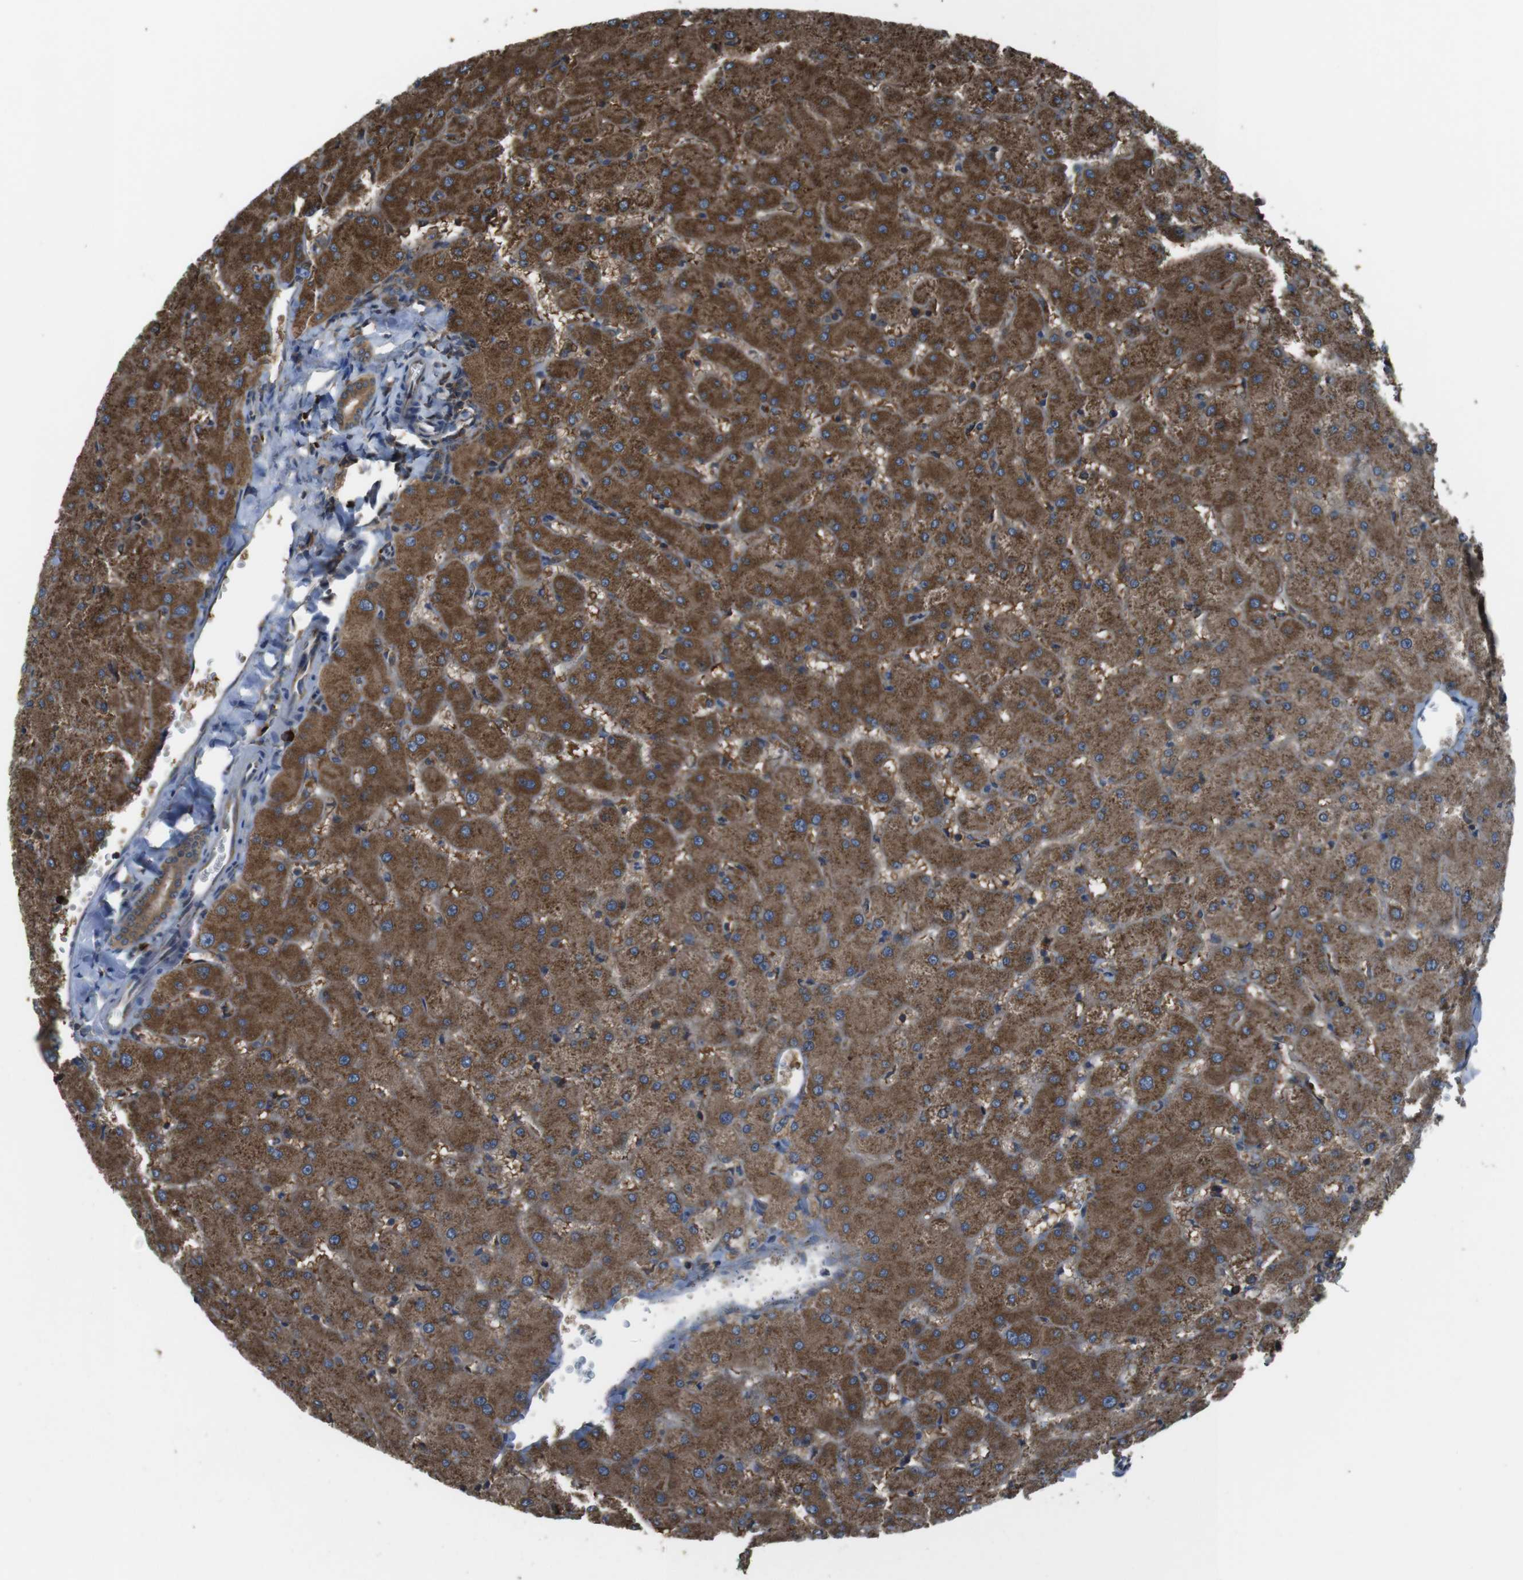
{"staining": {"intensity": "moderate", "quantity": ">75%", "location": "cytoplasmic/membranous"}, "tissue": "liver", "cell_type": "Cholangiocytes", "image_type": "normal", "snomed": [{"axis": "morphology", "description": "Normal tissue, NOS"}, {"axis": "topography", "description": "Liver"}], "caption": "Moderate cytoplasmic/membranous protein positivity is identified in about >75% of cholangiocytes in liver. (DAB = brown stain, brightfield microscopy at high magnification).", "gene": "SSR3", "patient": {"sex": "female", "age": 63}}